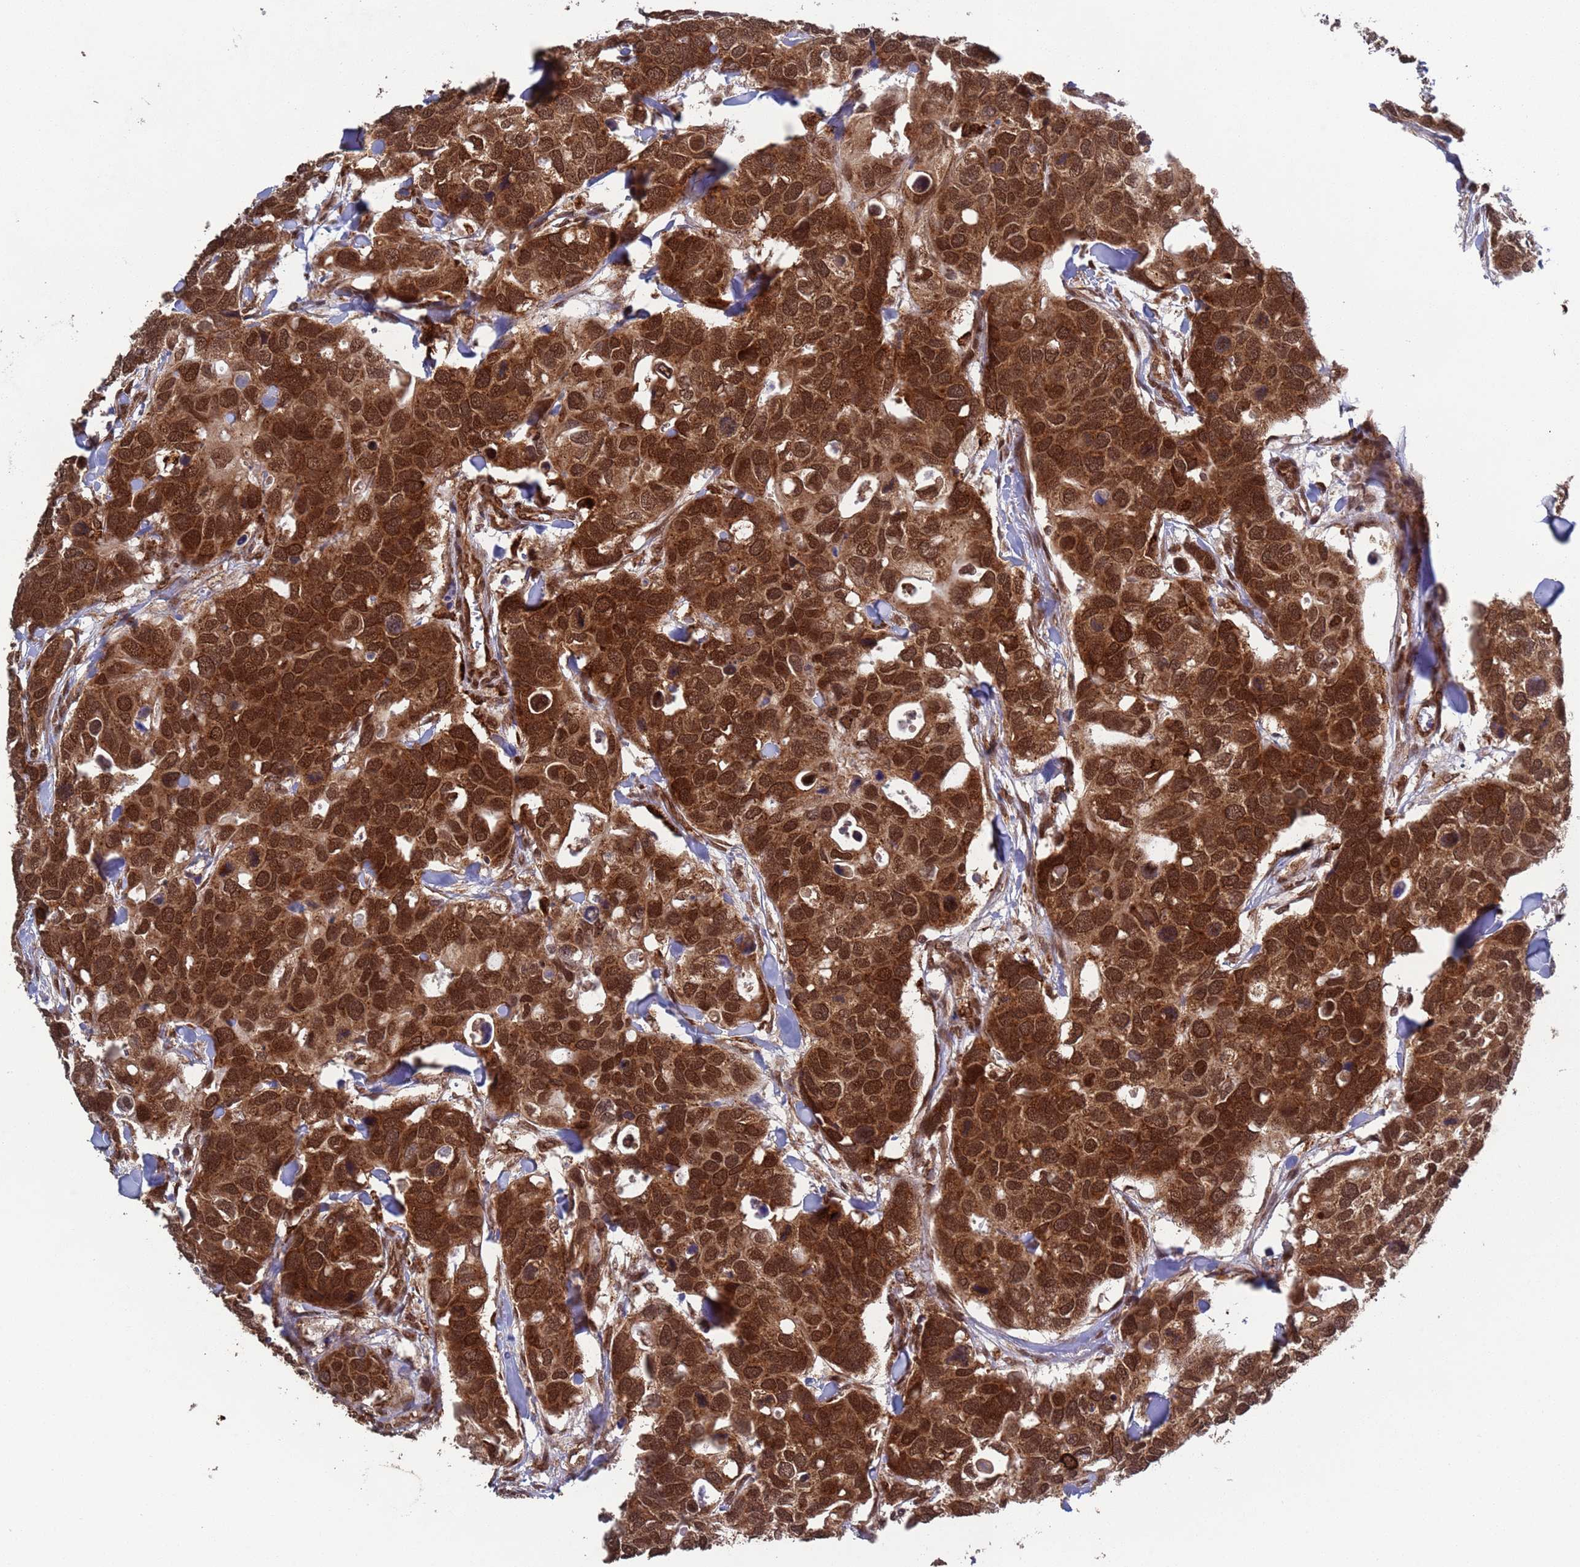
{"staining": {"intensity": "strong", "quantity": ">75%", "location": "cytoplasmic/membranous,nuclear"}, "tissue": "breast cancer", "cell_type": "Tumor cells", "image_type": "cancer", "snomed": [{"axis": "morphology", "description": "Duct carcinoma"}, {"axis": "topography", "description": "Breast"}], "caption": "Infiltrating ductal carcinoma (breast) was stained to show a protein in brown. There is high levels of strong cytoplasmic/membranous and nuclear positivity in about >75% of tumor cells.", "gene": "FUBP3", "patient": {"sex": "female", "age": 83}}